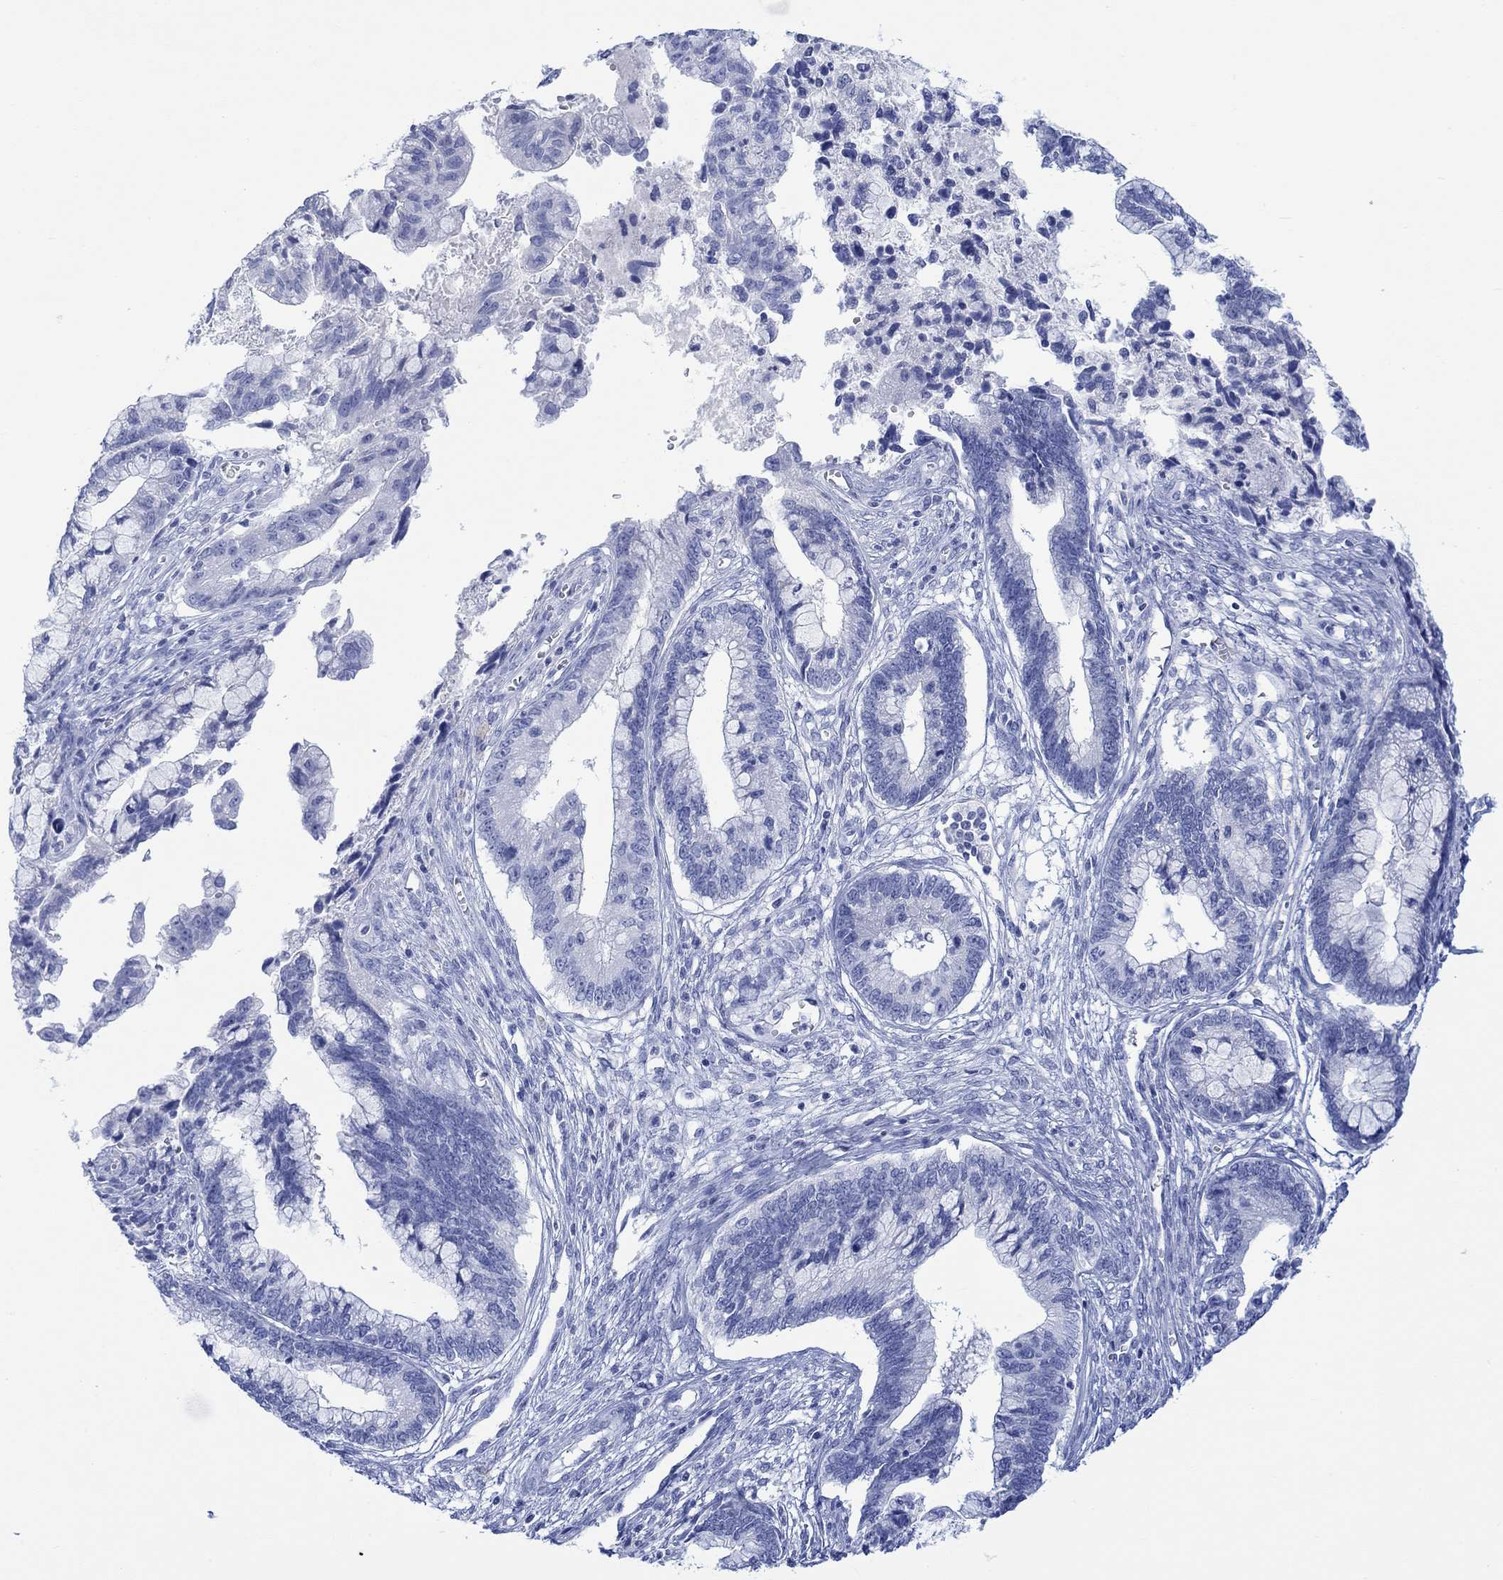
{"staining": {"intensity": "negative", "quantity": "none", "location": "none"}, "tissue": "cervical cancer", "cell_type": "Tumor cells", "image_type": "cancer", "snomed": [{"axis": "morphology", "description": "Adenocarcinoma, NOS"}, {"axis": "topography", "description": "Cervix"}], "caption": "The IHC micrograph has no significant staining in tumor cells of cervical cancer tissue.", "gene": "CALCA", "patient": {"sex": "female", "age": 44}}